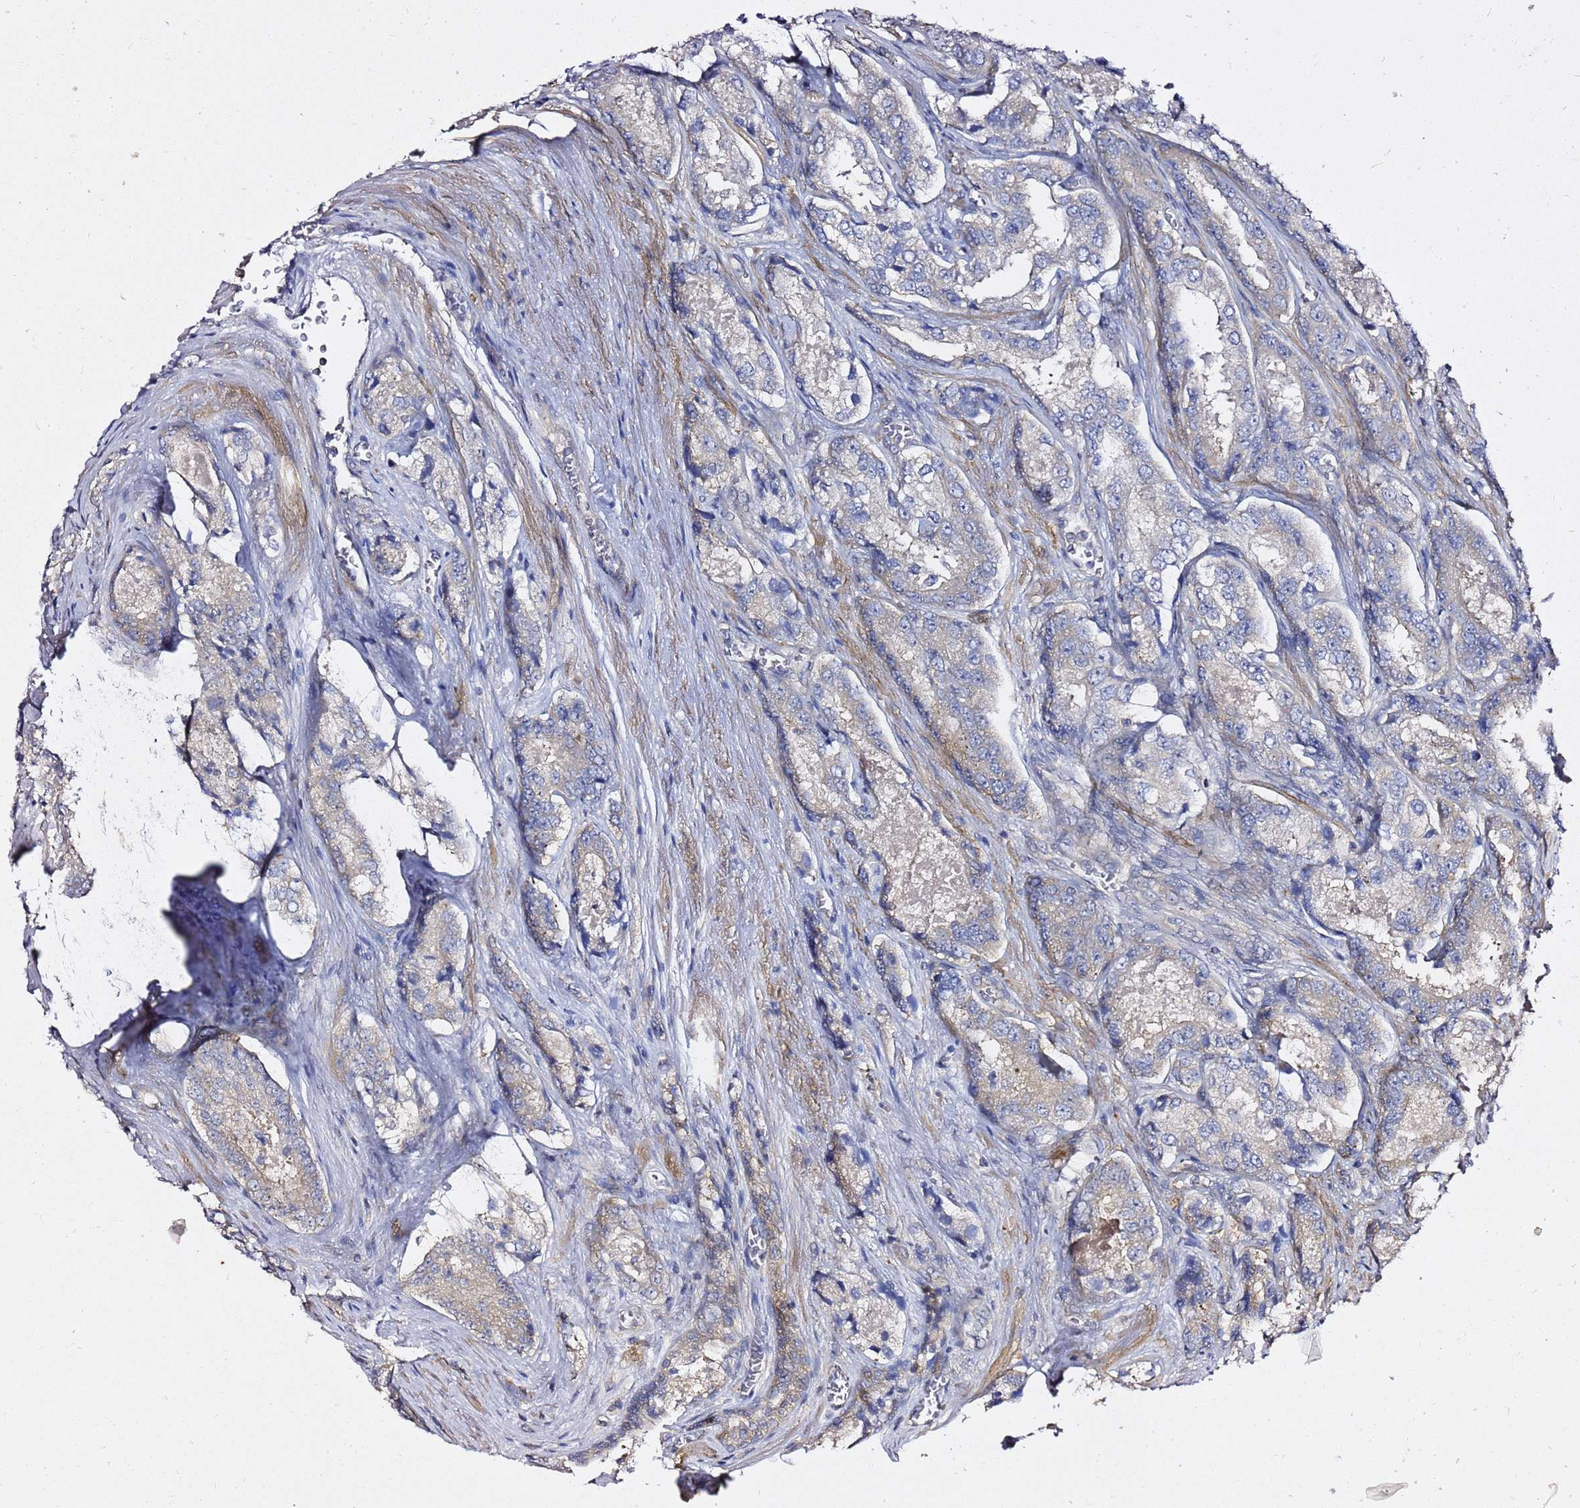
{"staining": {"intensity": "weak", "quantity": "<25%", "location": "cytoplasmic/membranous"}, "tissue": "prostate cancer", "cell_type": "Tumor cells", "image_type": "cancer", "snomed": [{"axis": "morphology", "description": "Adenocarcinoma, Low grade"}, {"axis": "topography", "description": "Prostate"}], "caption": "High power microscopy micrograph of an immunohistochemistry photomicrograph of prostate low-grade adenocarcinoma, revealing no significant expression in tumor cells. Nuclei are stained in blue.", "gene": "MON1B", "patient": {"sex": "male", "age": 68}}